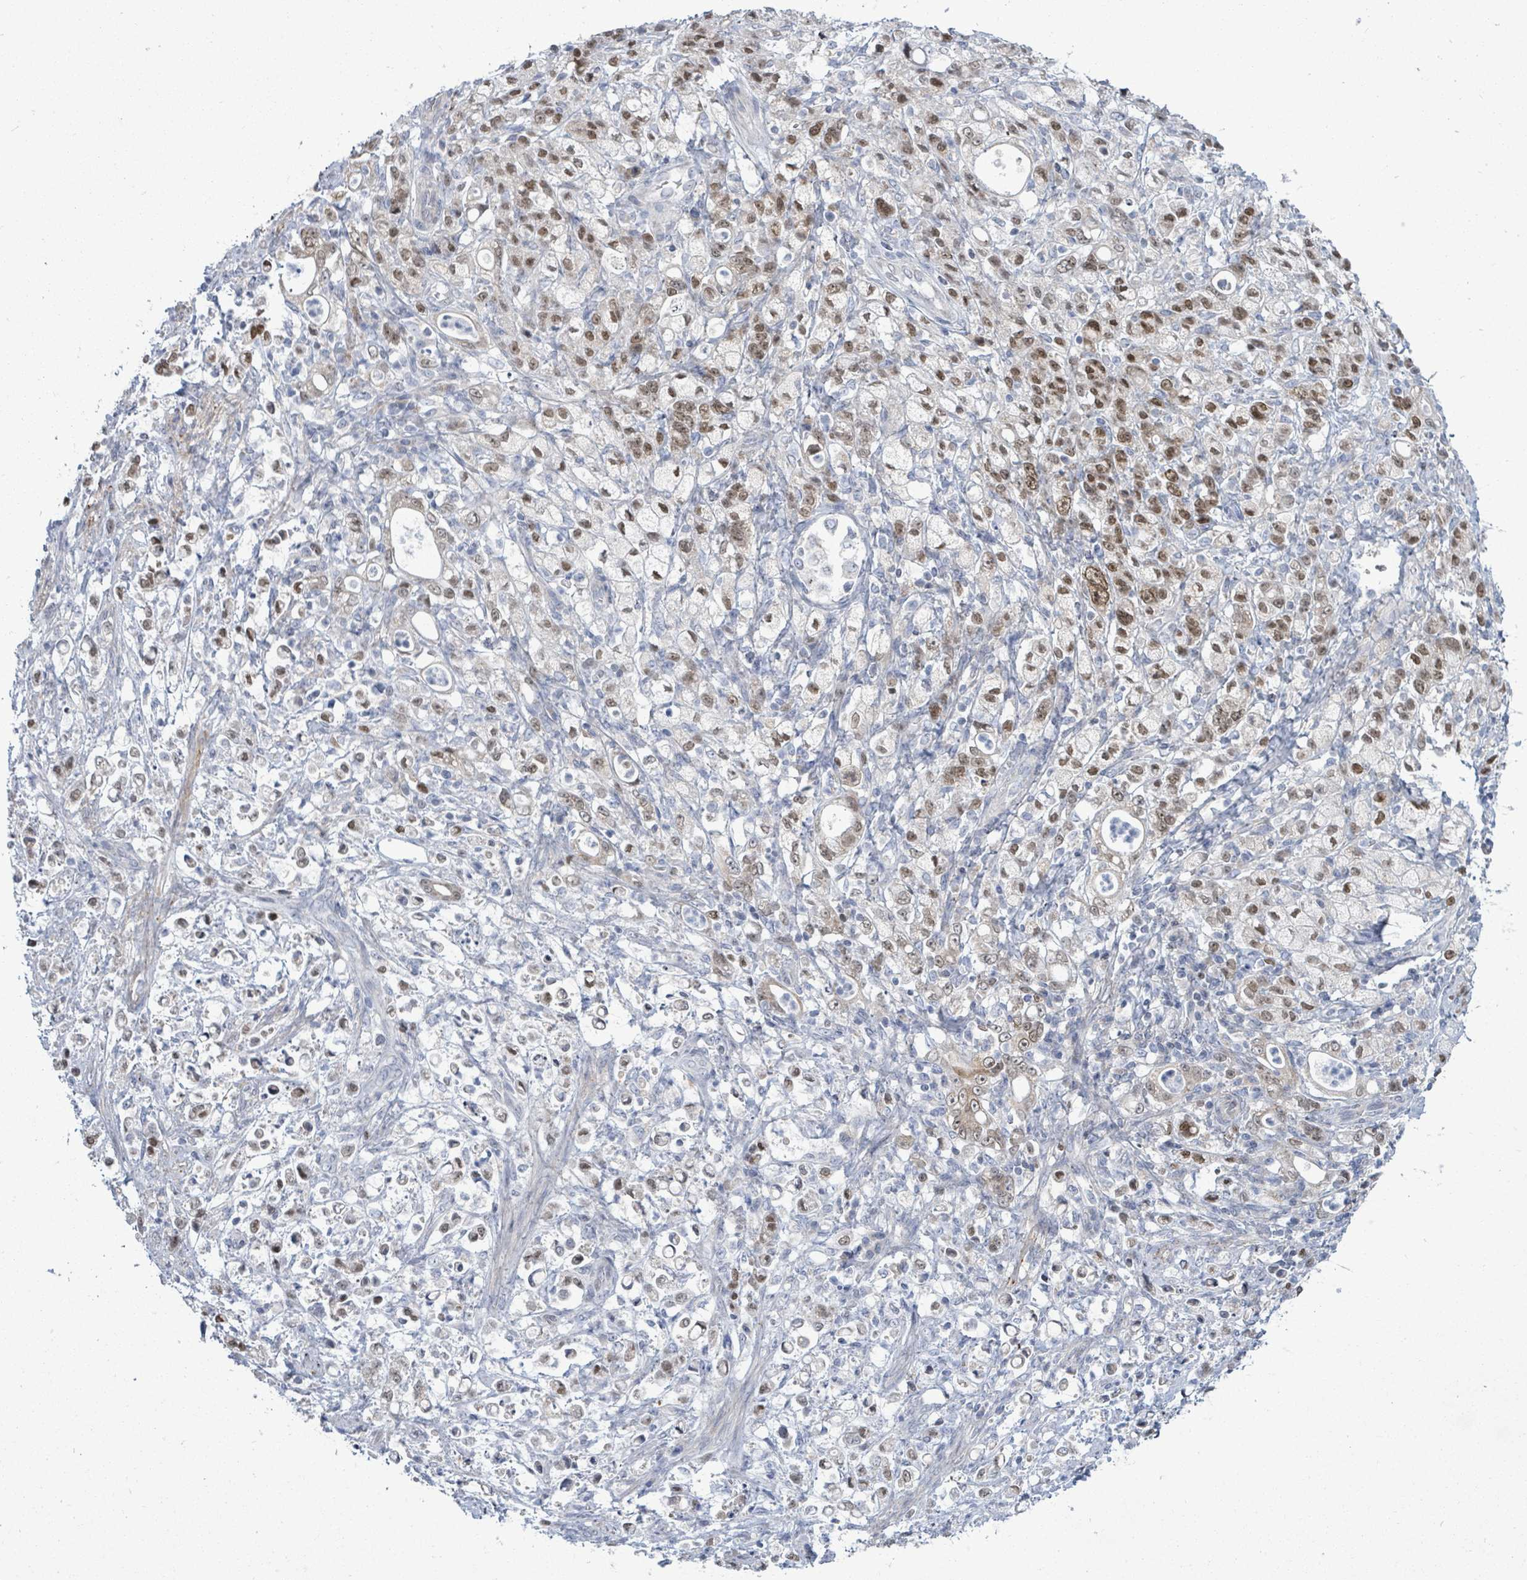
{"staining": {"intensity": "moderate", "quantity": "25%-75%", "location": "nuclear"}, "tissue": "stomach cancer", "cell_type": "Tumor cells", "image_type": "cancer", "snomed": [{"axis": "morphology", "description": "Adenocarcinoma, NOS"}, {"axis": "topography", "description": "Stomach"}], "caption": "Protein staining exhibits moderate nuclear expression in approximately 25%-75% of tumor cells in stomach cancer.", "gene": "ZFPM1", "patient": {"sex": "female", "age": 60}}